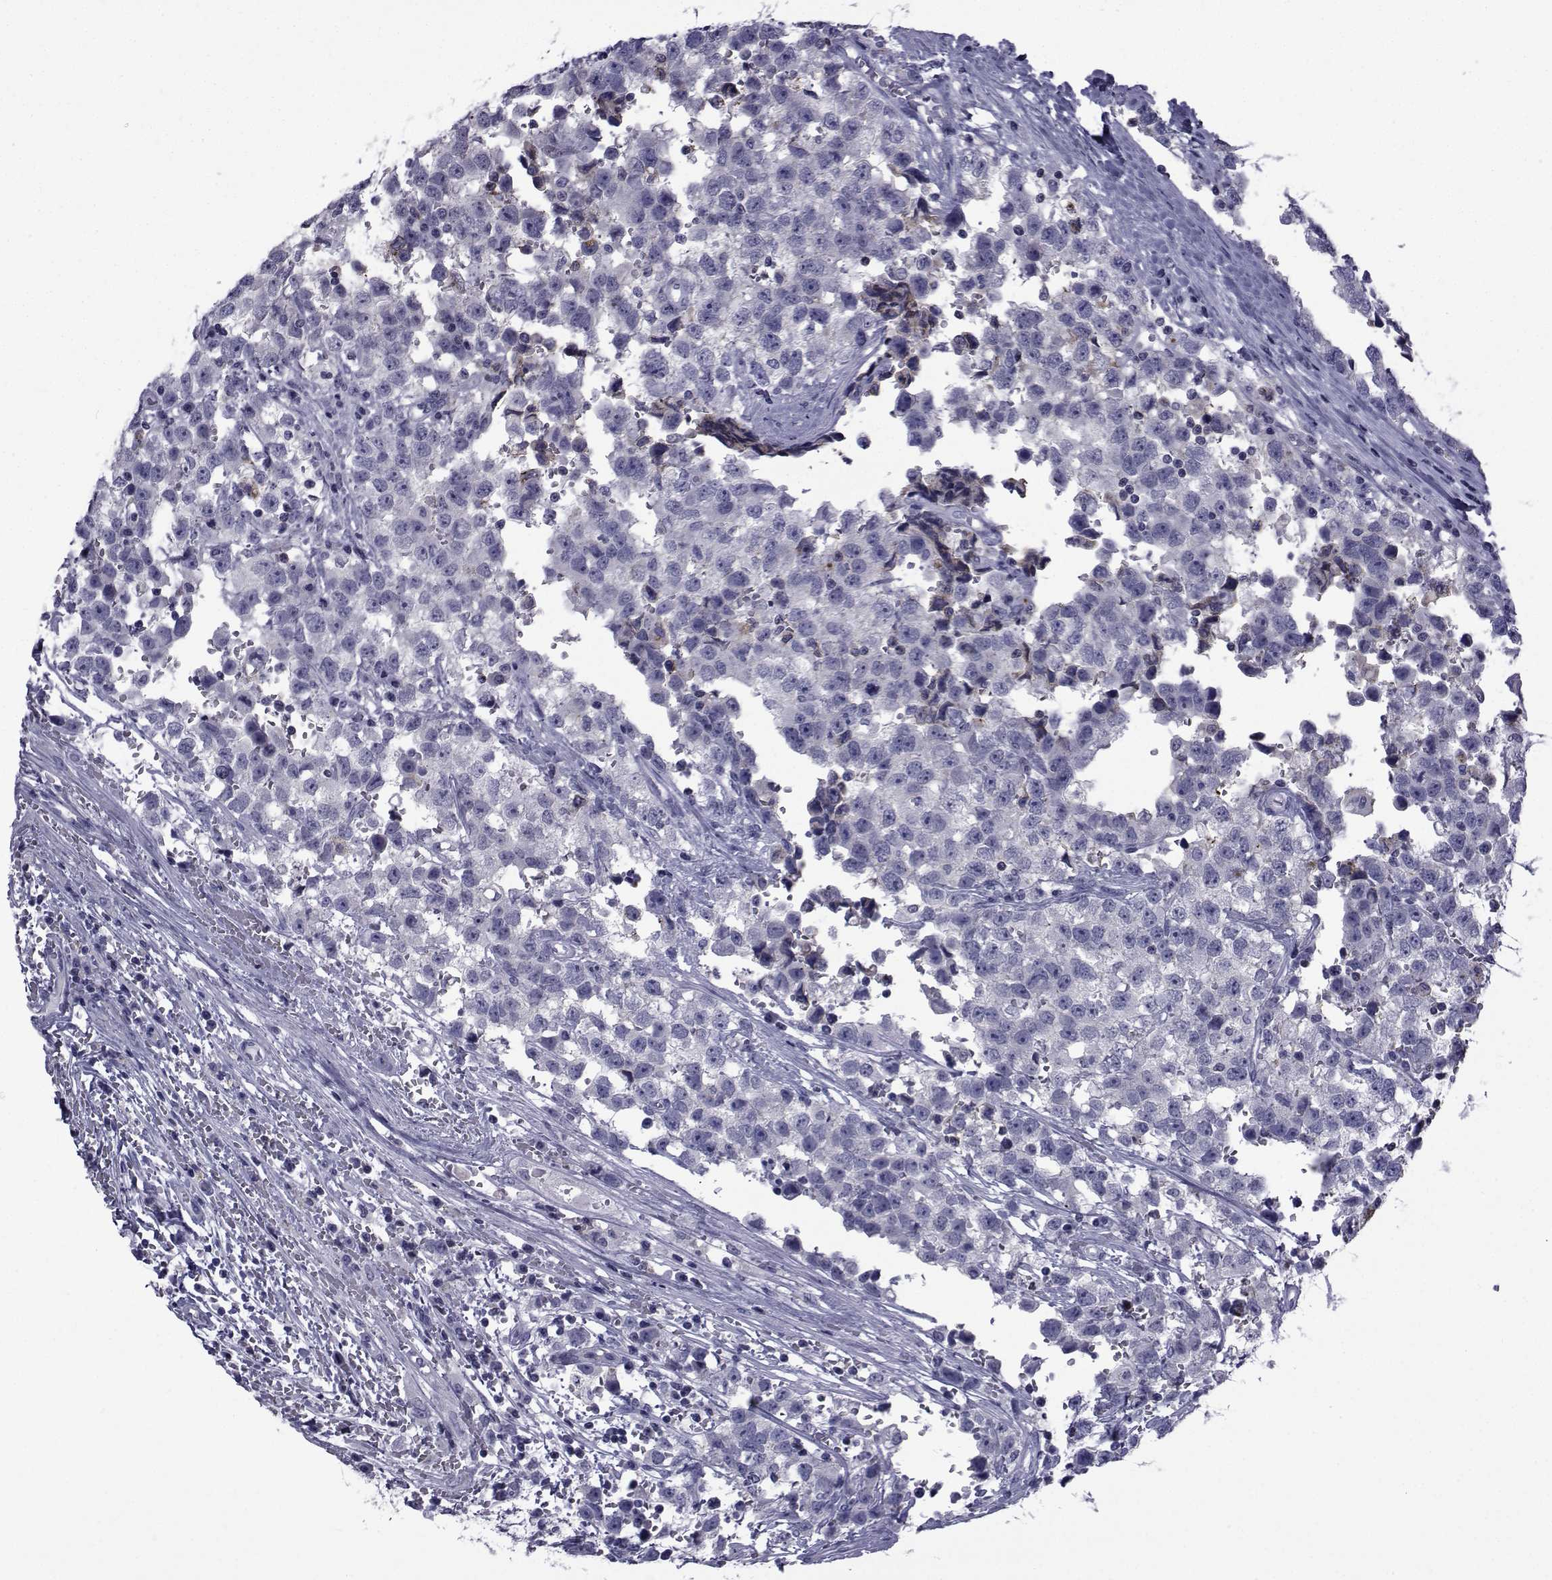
{"staining": {"intensity": "negative", "quantity": "none", "location": "none"}, "tissue": "testis cancer", "cell_type": "Tumor cells", "image_type": "cancer", "snomed": [{"axis": "morphology", "description": "Seminoma, NOS"}, {"axis": "topography", "description": "Testis"}], "caption": "Seminoma (testis) was stained to show a protein in brown. There is no significant positivity in tumor cells. (DAB (3,3'-diaminobenzidine) immunohistochemistry (IHC), high magnification).", "gene": "PDE6H", "patient": {"sex": "male", "age": 34}}